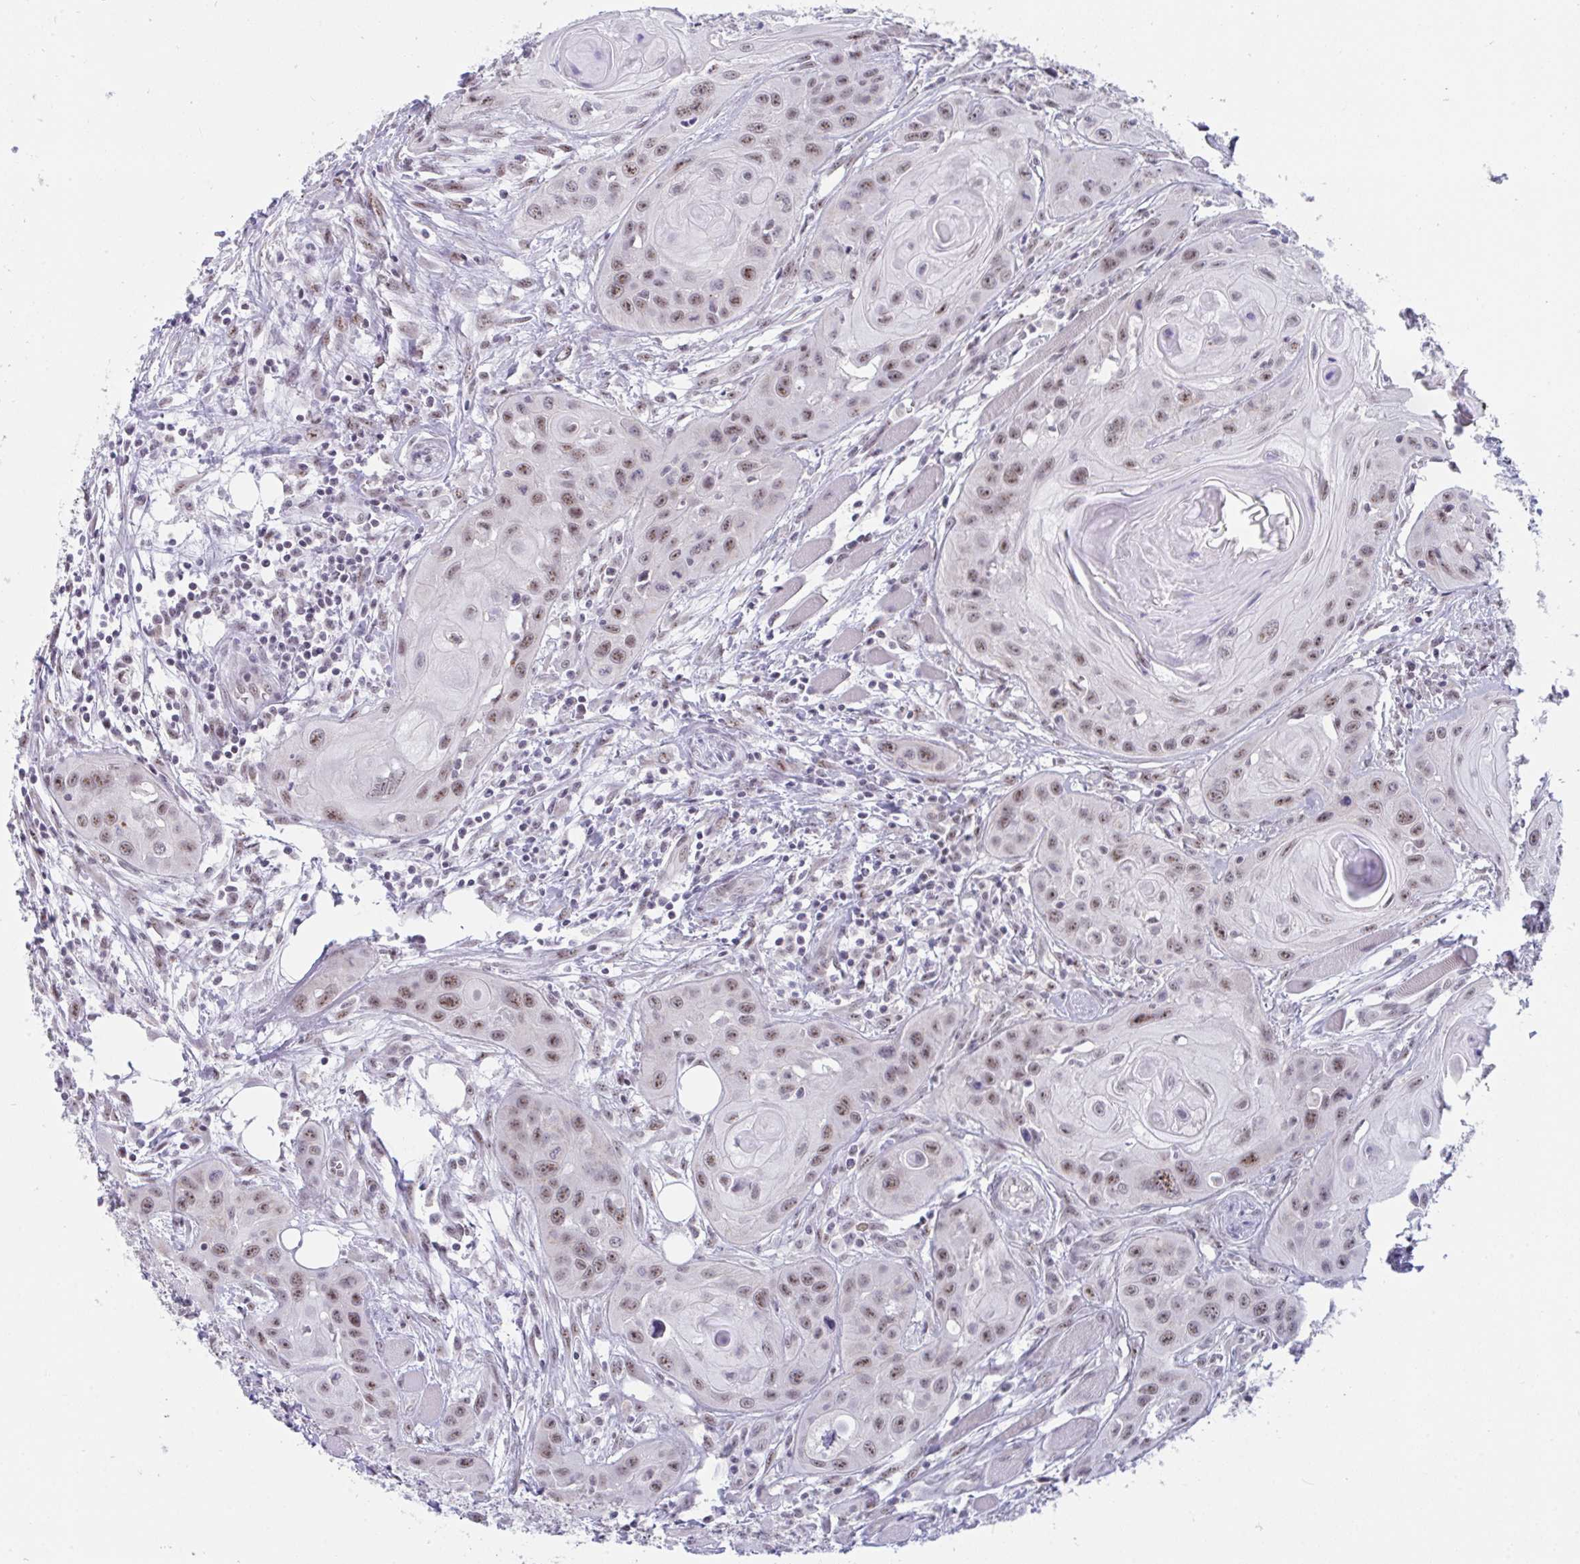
{"staining": {"intensity": "moderate", "quantity": "25%-75%", "location": "nuclear"}, "tissue": "head and neck cancer", "cell_type": "Tumor cells", "image_type": "cancer", "snomed": [{"axis": "morphology", "description": "Squamous cell carcinoma, NOS"}, {"axis": "topography", "description": "Oral tissue"}, {"axis": "topography", "description": "Head-Neck"}], "caption": "Immunohistochemical staining of human head and neck squamous cell carcinoma exhibits medium levels of moderate nuclear staining in approximately 25%-75% of tumor cells.", "gene": "PRR14", "patient": {"sex": "male", "age": 58}}